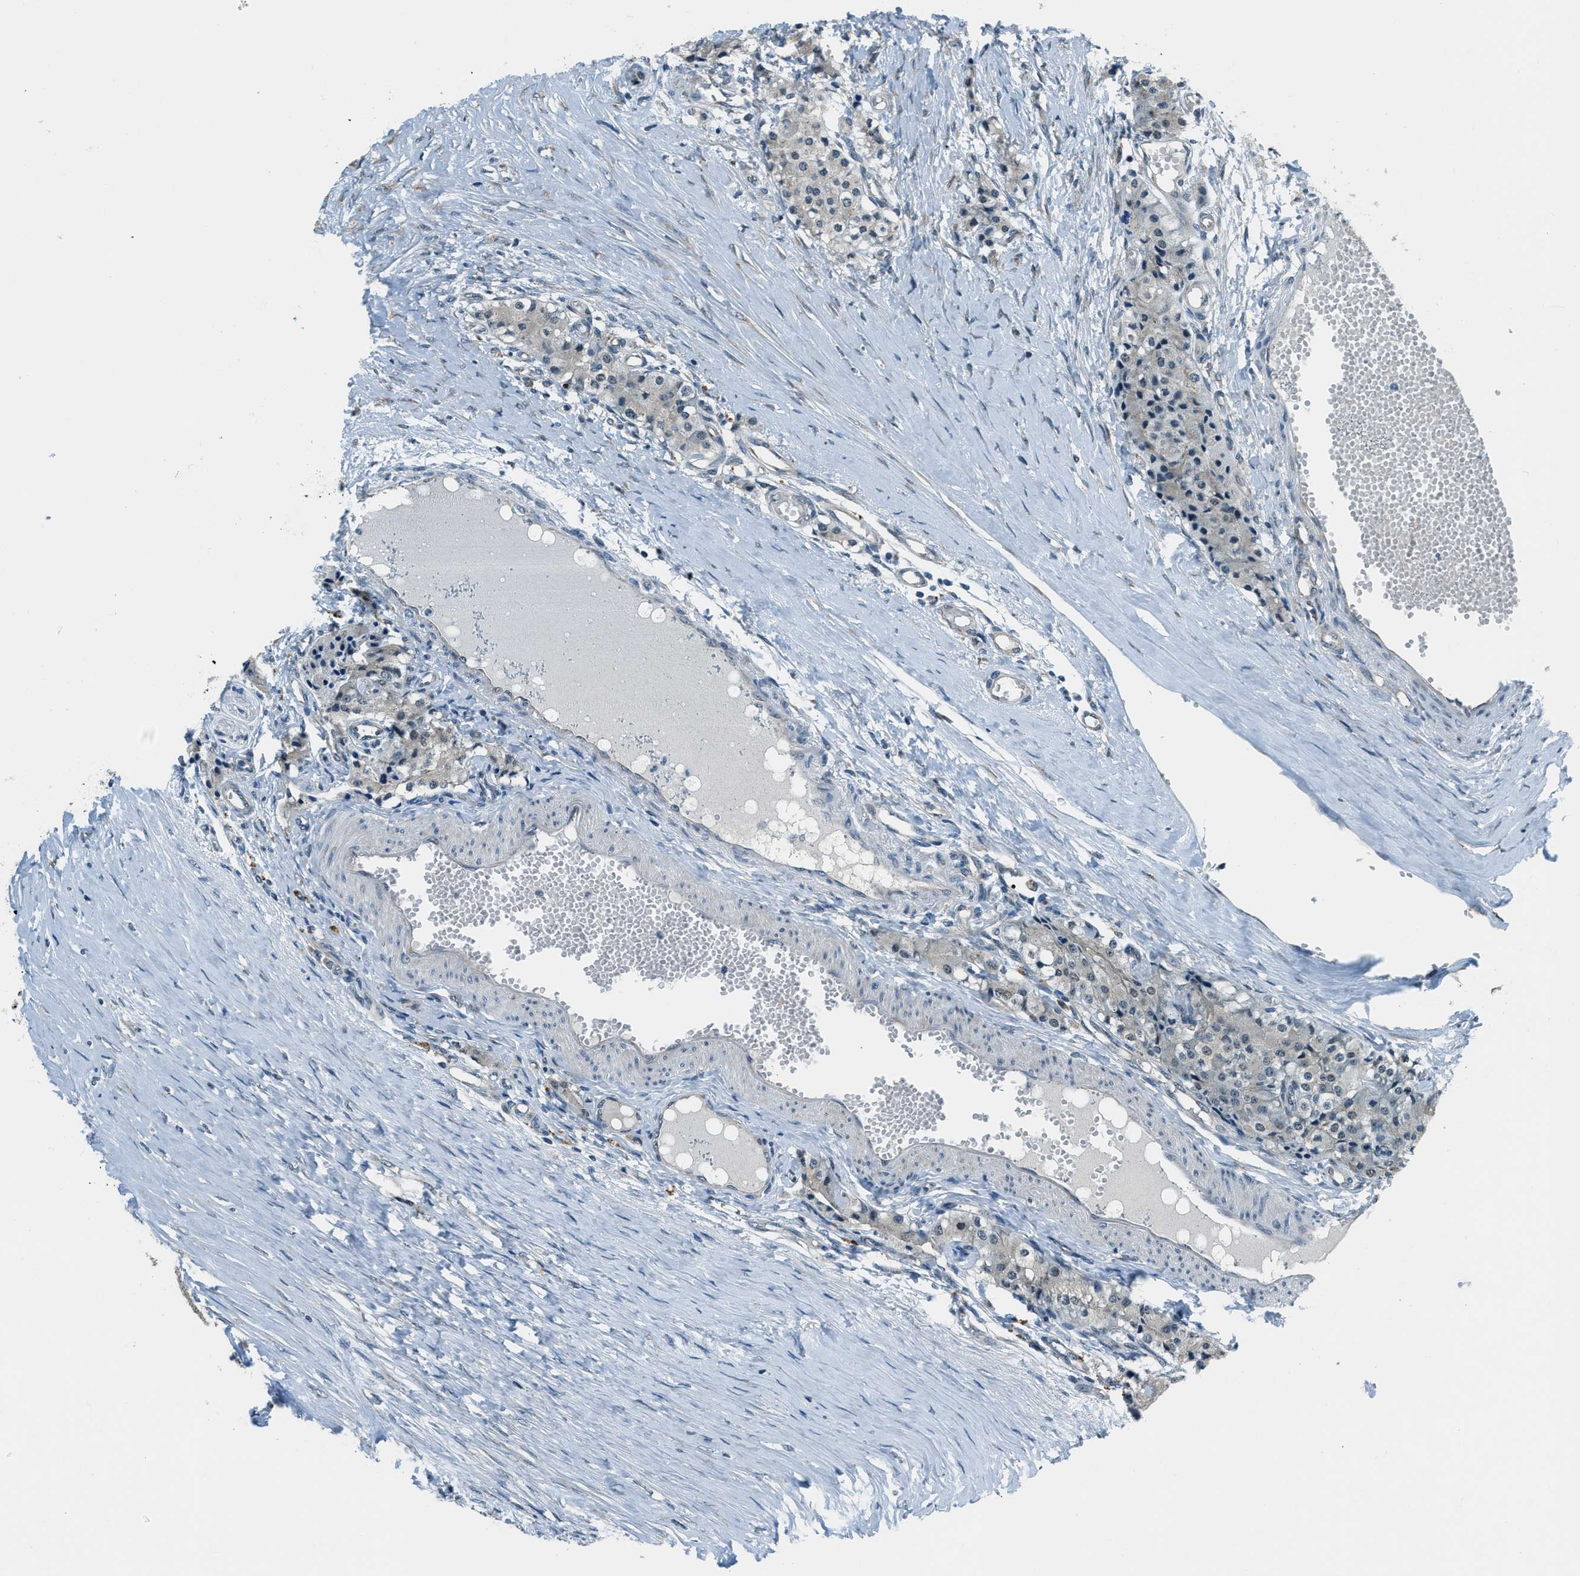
{"staining": {"intensity": "negative", "quantity": "none", "location": "none"}, "tissue": "carcinoid", "cell_type": "Tumor cells", "image_type": "cancer", "snomed": [{"axis": "morphology", "description": "Carcinoid, malignant, NOS"}, {"axis": "topography", "description": "Colon"}], "caption": "This is an immunohistochemistry (IHC) photomicrograph of human carcinoid. There is no positivity in tumor cells.", "gene": "GINM1", "patient": {"sex": "female", "age": 52}}